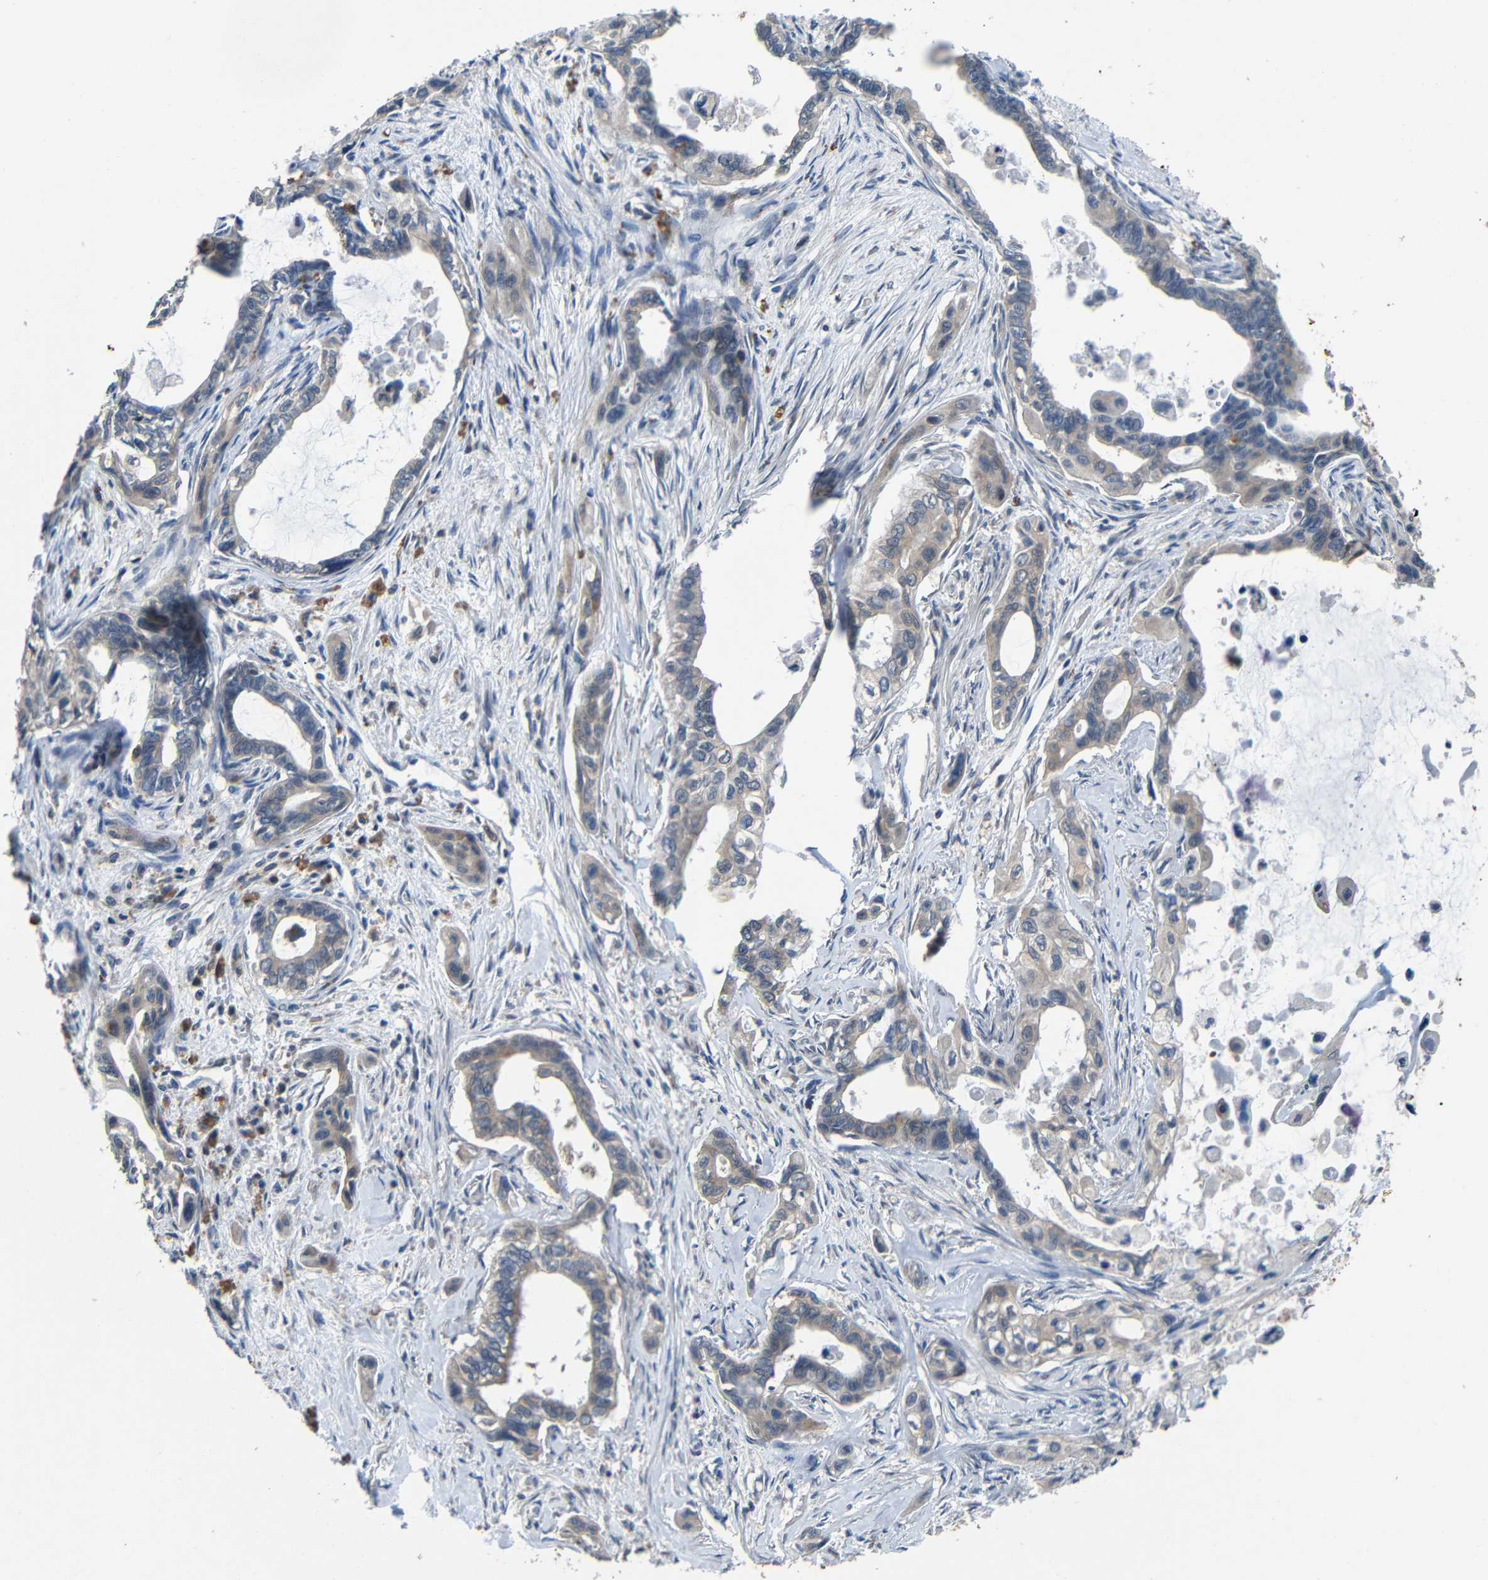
{"staining": {"intensity": "weak", "quantity": ">75%", "location": "cytoplasmic/membranous"}, "tissue": "pancreatic cancer", "cell_type": "Tumor cells", "image_type": "cancer", "snomed": [{"axis": "morphology", "description": "Adenocarcinoma, NOS"}, {"axis": "topography", "description": "Pancreas"}], "caption": "A photomicrograph of pancreatic cancer (adenocarcinoma) stained for a protein displays weak cytoplasmic/membranous brown staining in tumor cells.", "gene": "C6orf89", "patient": {"sex": "male", "age": 73}}